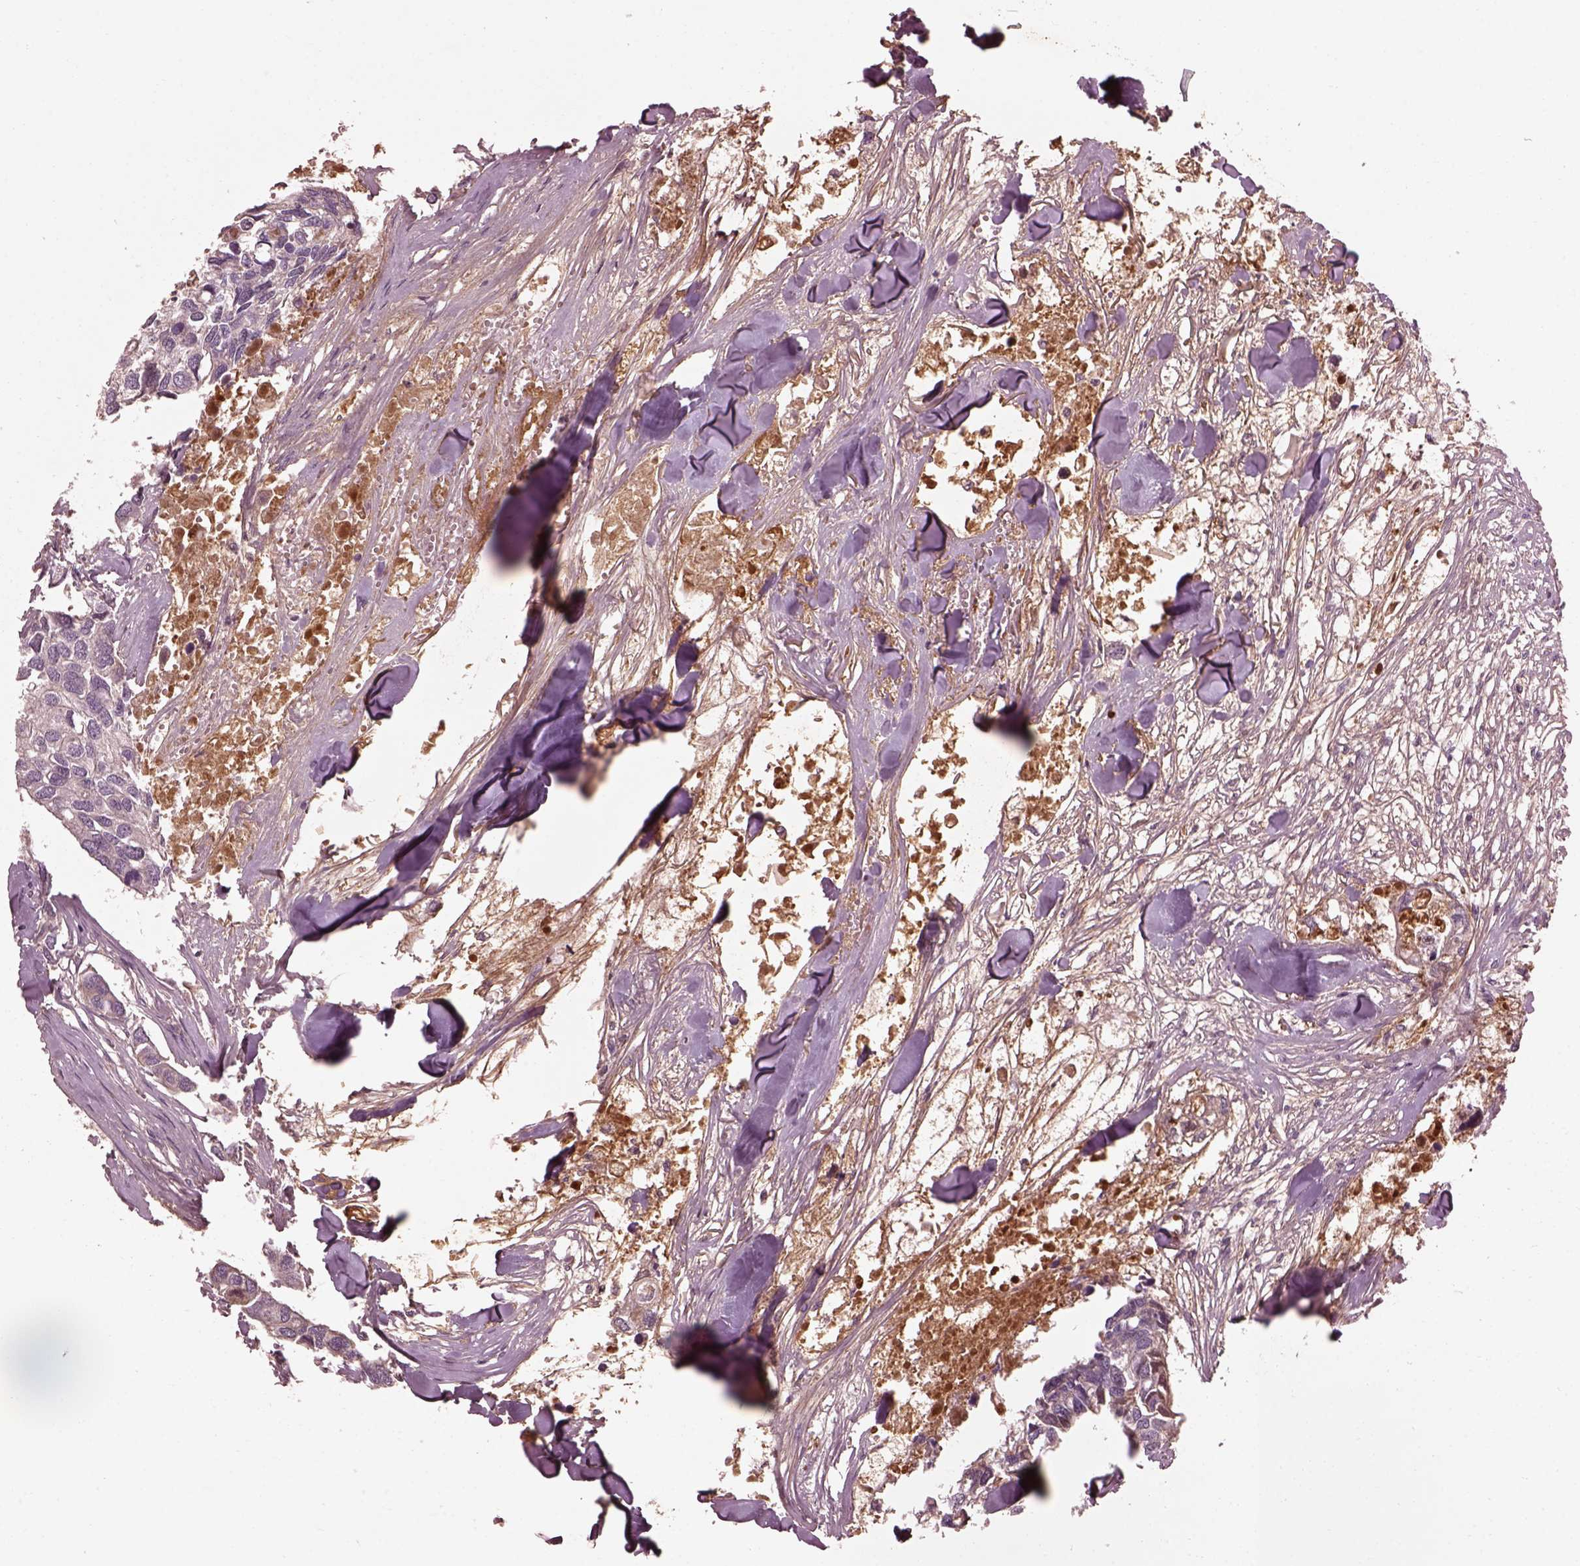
{"staining": {"intensity": "negative", "quantity": "none", "location": "none"}, "tissue": "breast cancer", "cell_type": "Tumor cells", "image_type": "cancer", "snomed": [{"axis": "morphology", "description": "Duct carcinoma"}, {"axis": "topography", "description": "Breast"}], "caption": "This is an immunohistochemistry image of human breast cancer (intraductal carcinoma). There is no staining in tumor cells.", "gene": "EFEMP1", "patient": {"sex": "female", "age": 83}}